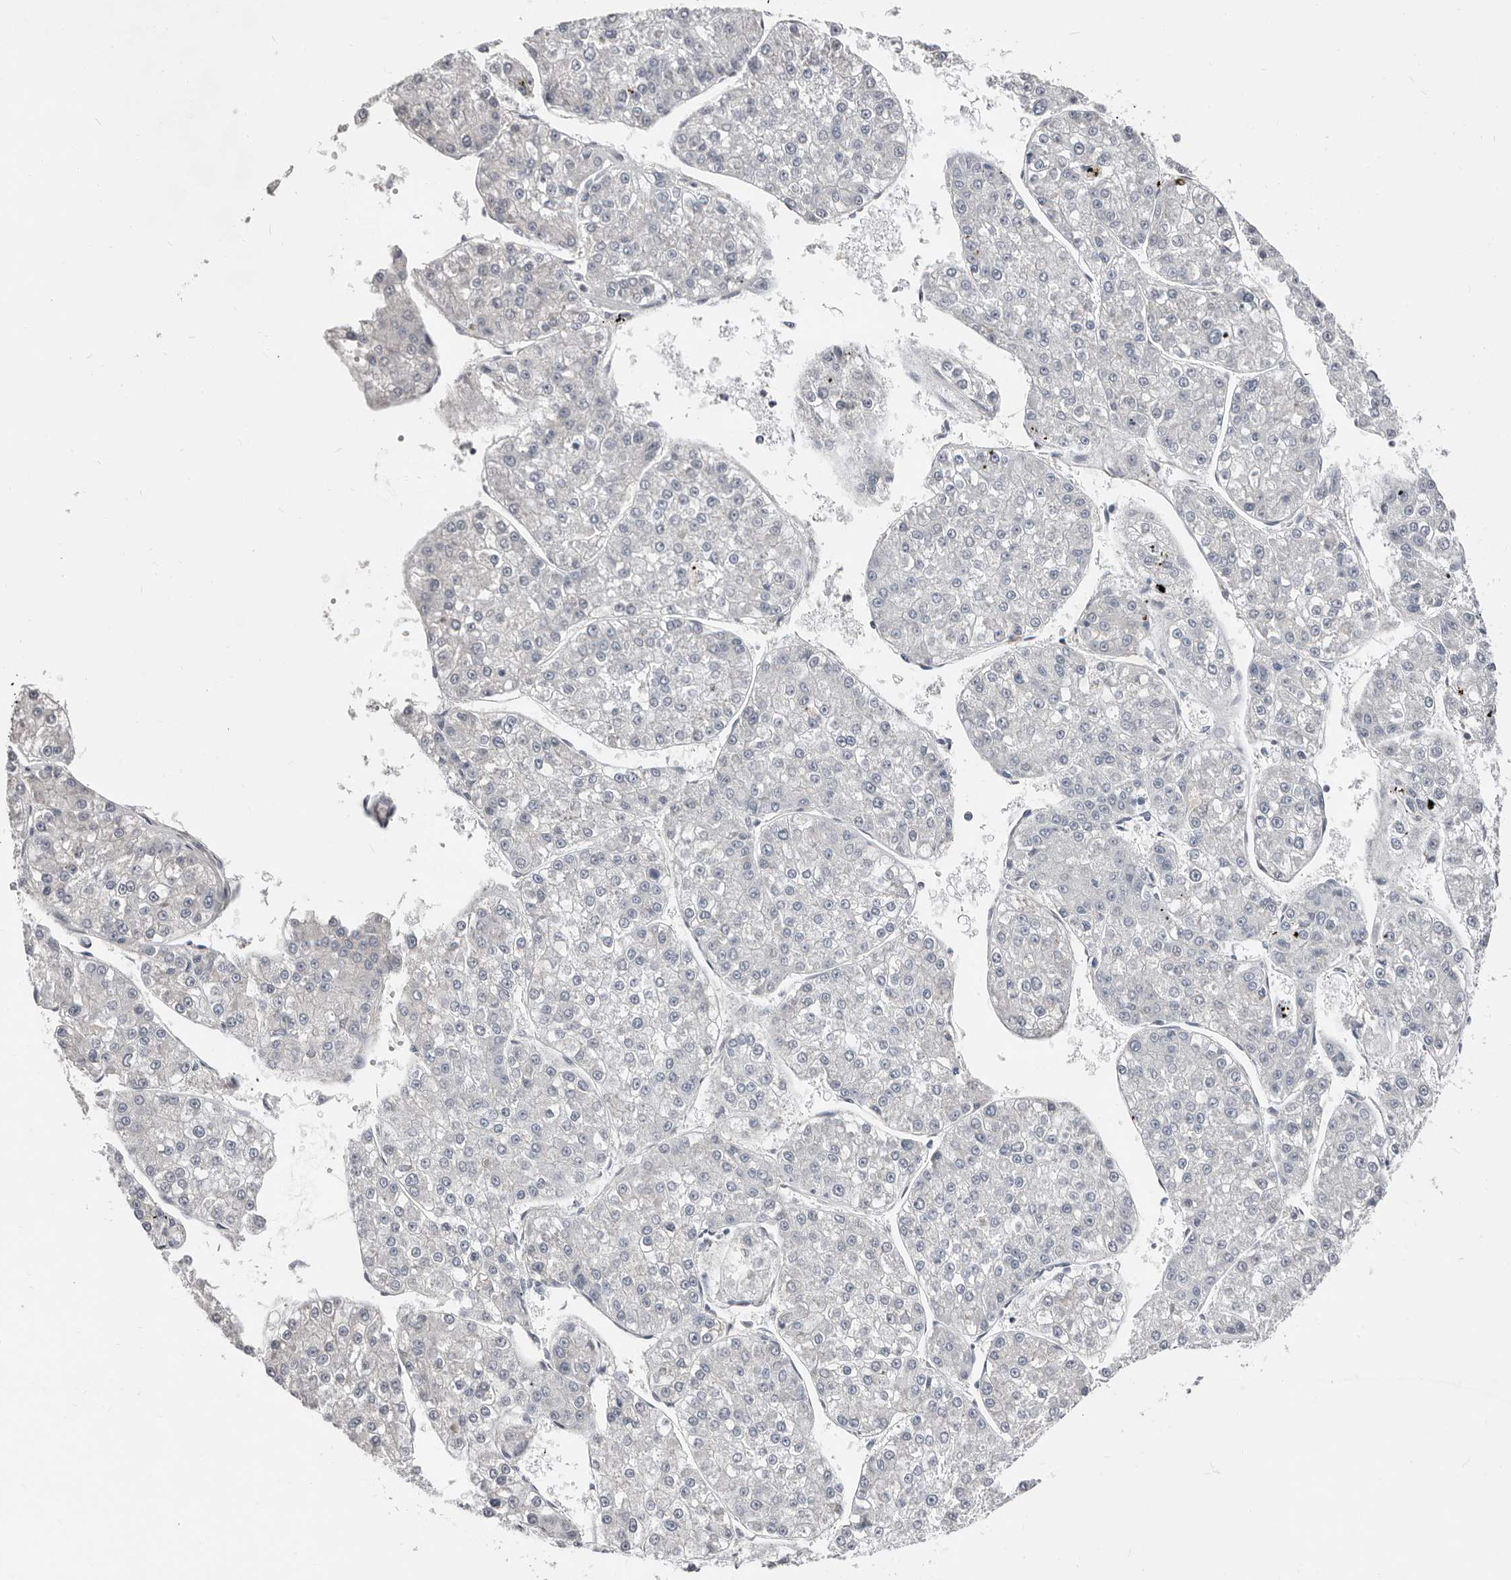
{"staining": {"intensity": "negative", "quantity": "none", "location": "none"}, "tissue": "liver cancer", "cell_type": "Tumor cells", "image_type": "cancer", "snomed": [{"axis": "morphology", "description": "Carcinoma, Hepatocellular, NOS"}, {"axis": "topography", "description": "Liver"}], "caption": "Tumor cells show no significant protein staining in liver hepatocellular carcinoma.", "gene": "ASRGL1", "patient": {"sex": "female", "age": 73}}